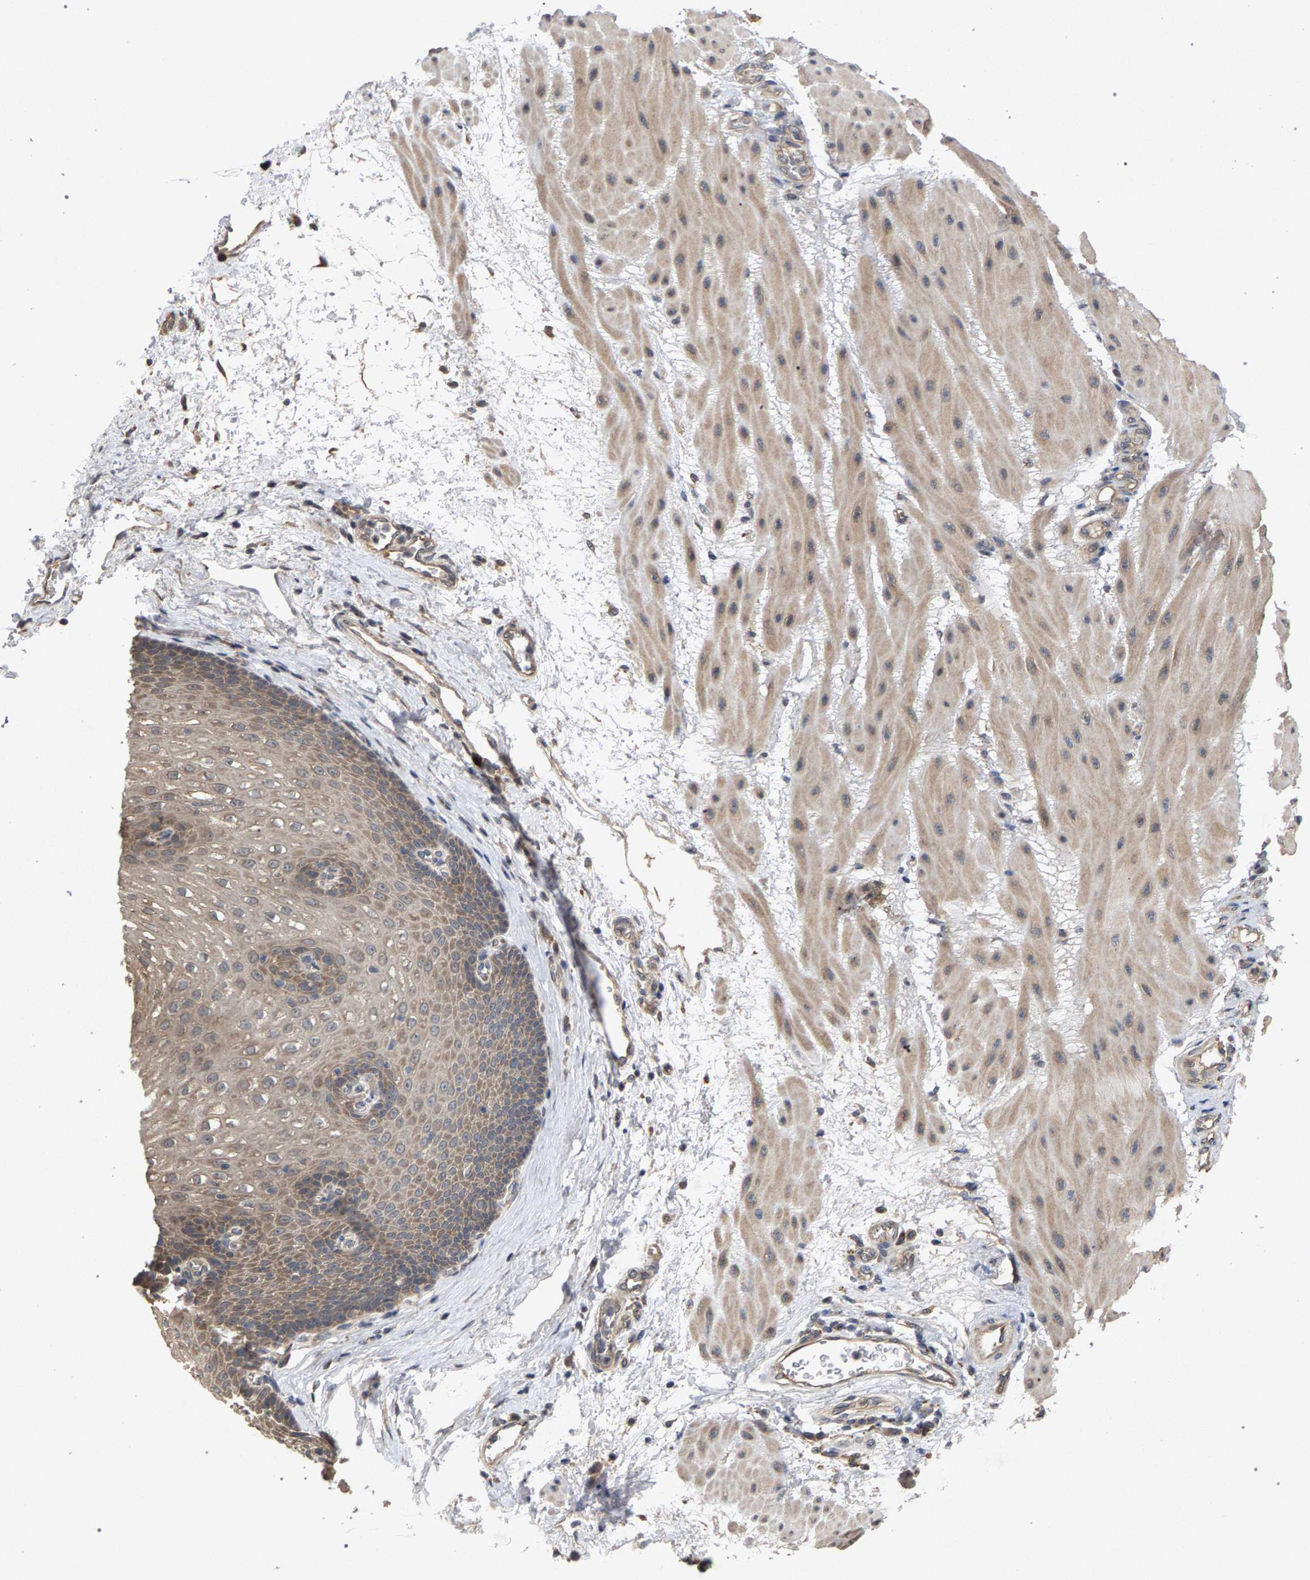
{"staining": {"intensity": "weak", "quantity": ">75%", "location": "cytoplasmic/membranous"}, "tissue": "esophagus", "cell_type": "Squamous epithelial cells", "image_type": "normal", "snomed": [{"axis": "morphology", "description": "Normal tissue, NOS"}, {"axis": "topography", "description": "Esophagus"}], "caption": "DAB (3,3'-diaminobenzidine) immunohistochemical staining of unremarkable esophagus shows weak cytoplasmic/membranous protein staining in about >75% of squamous epithelial cells. The protein of interest is stained brown, and the nuclei are stained in blue (DAB IHC with brightfield microscopy, high magnification).", "gene": "SLC4A4", "patient": {"sex": "male", "age": 48}}